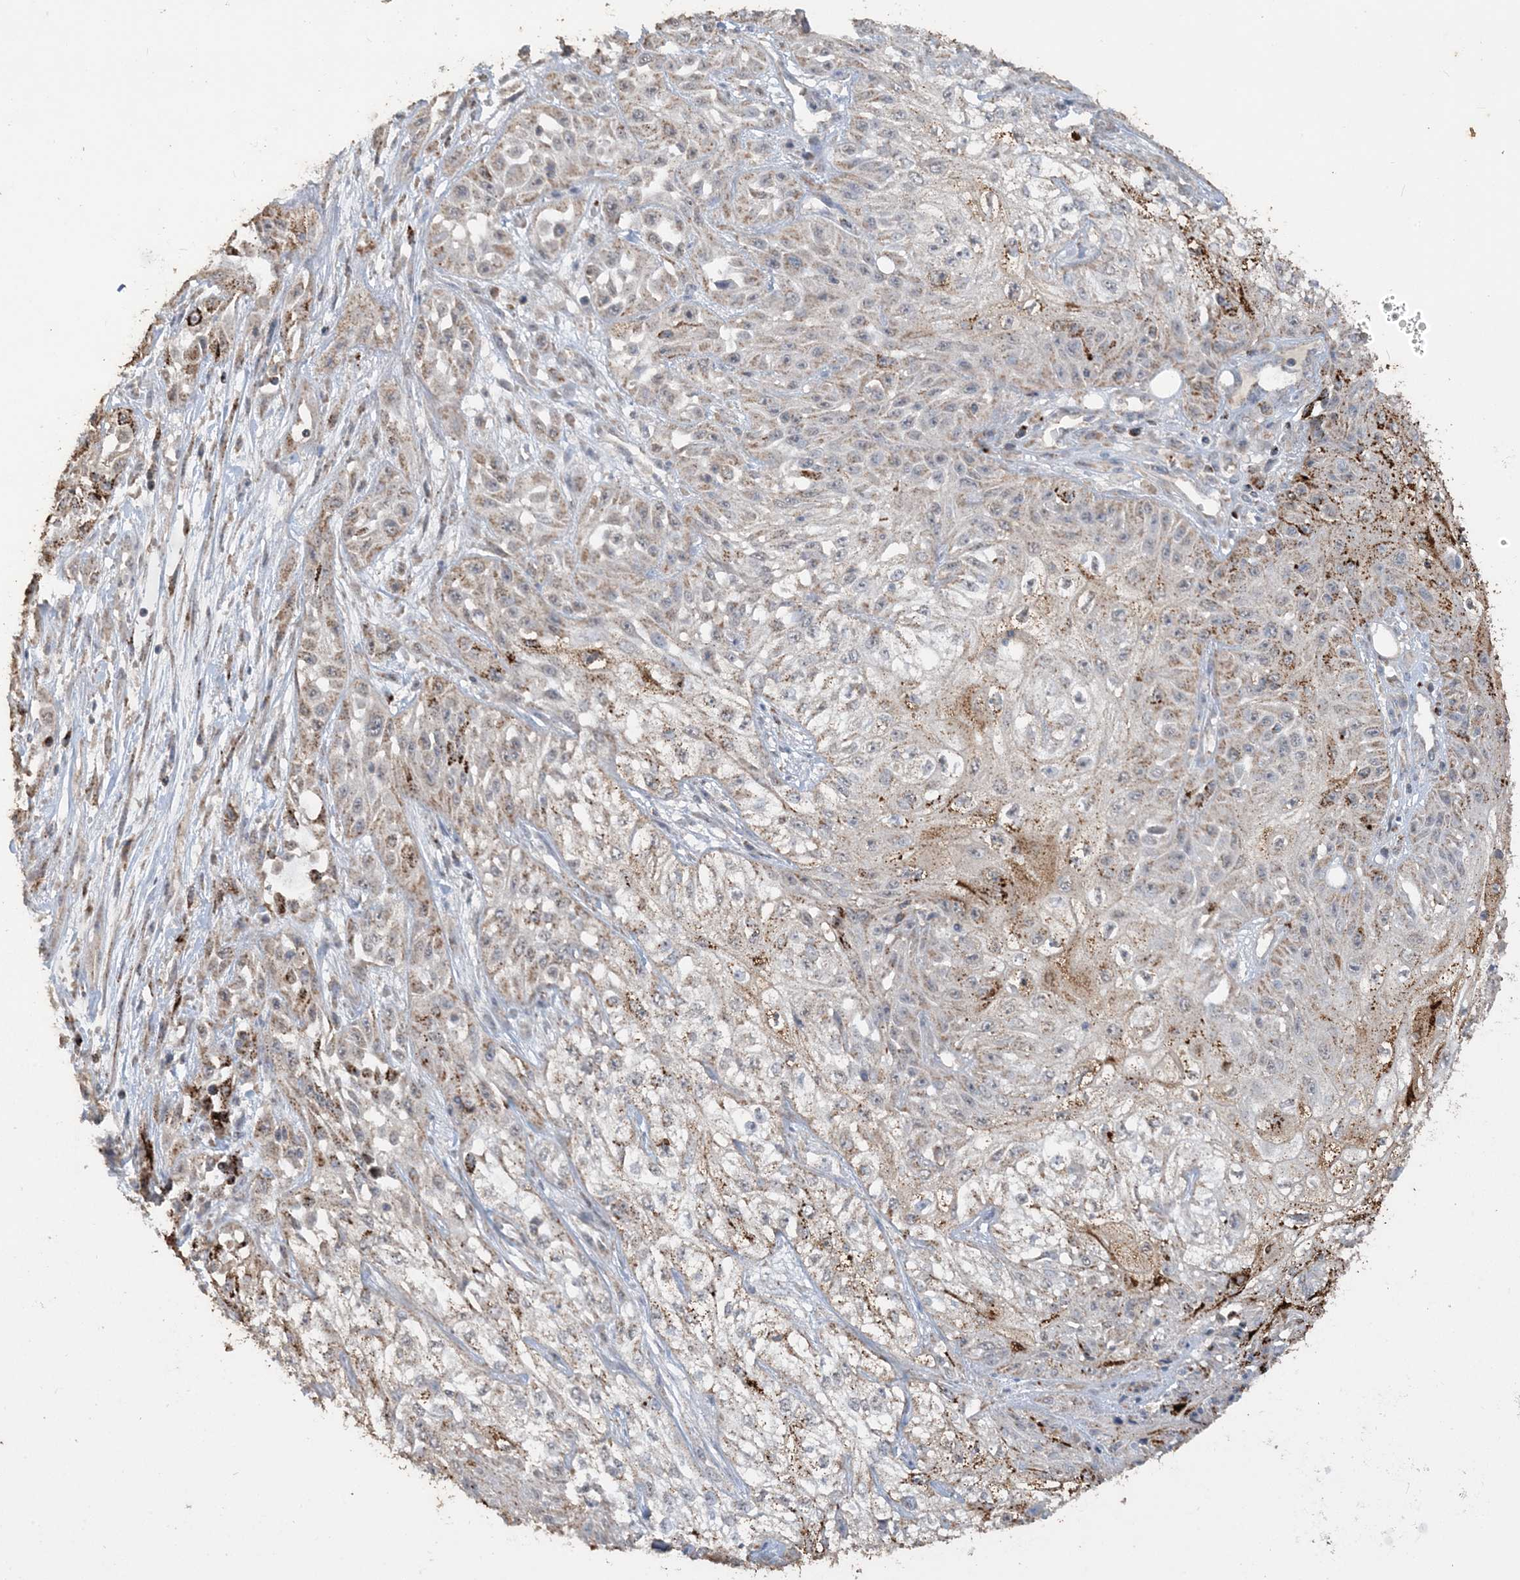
{"staining": {"intensity": "strong", "quantity": "<25%", "location": "cytoplasmic/membranous"}, "tissue": "skin cancer", "cell_type": "Tumor cells", "image_type": "cancer", "snomed": [{"axis": "morphology", "description": "Squamous cell carcinoma, NOS"}, {"axis": "morphology", "description": "Squamous cell carcinoma, metastatic, NOS"}, {"axis": "topography", "description": "Skin"}, {"axis": "topography", "description": "Lymph node"}], "caption": "An IHC image of tumor tissue is shown. Protein staining in brown labels strong cytoplasmic/membranous positivity in skin squamous cell carcinoma within tumor cells.", "gene": "SFMBT2", "patient": {"sex": "male", "age": 75}}